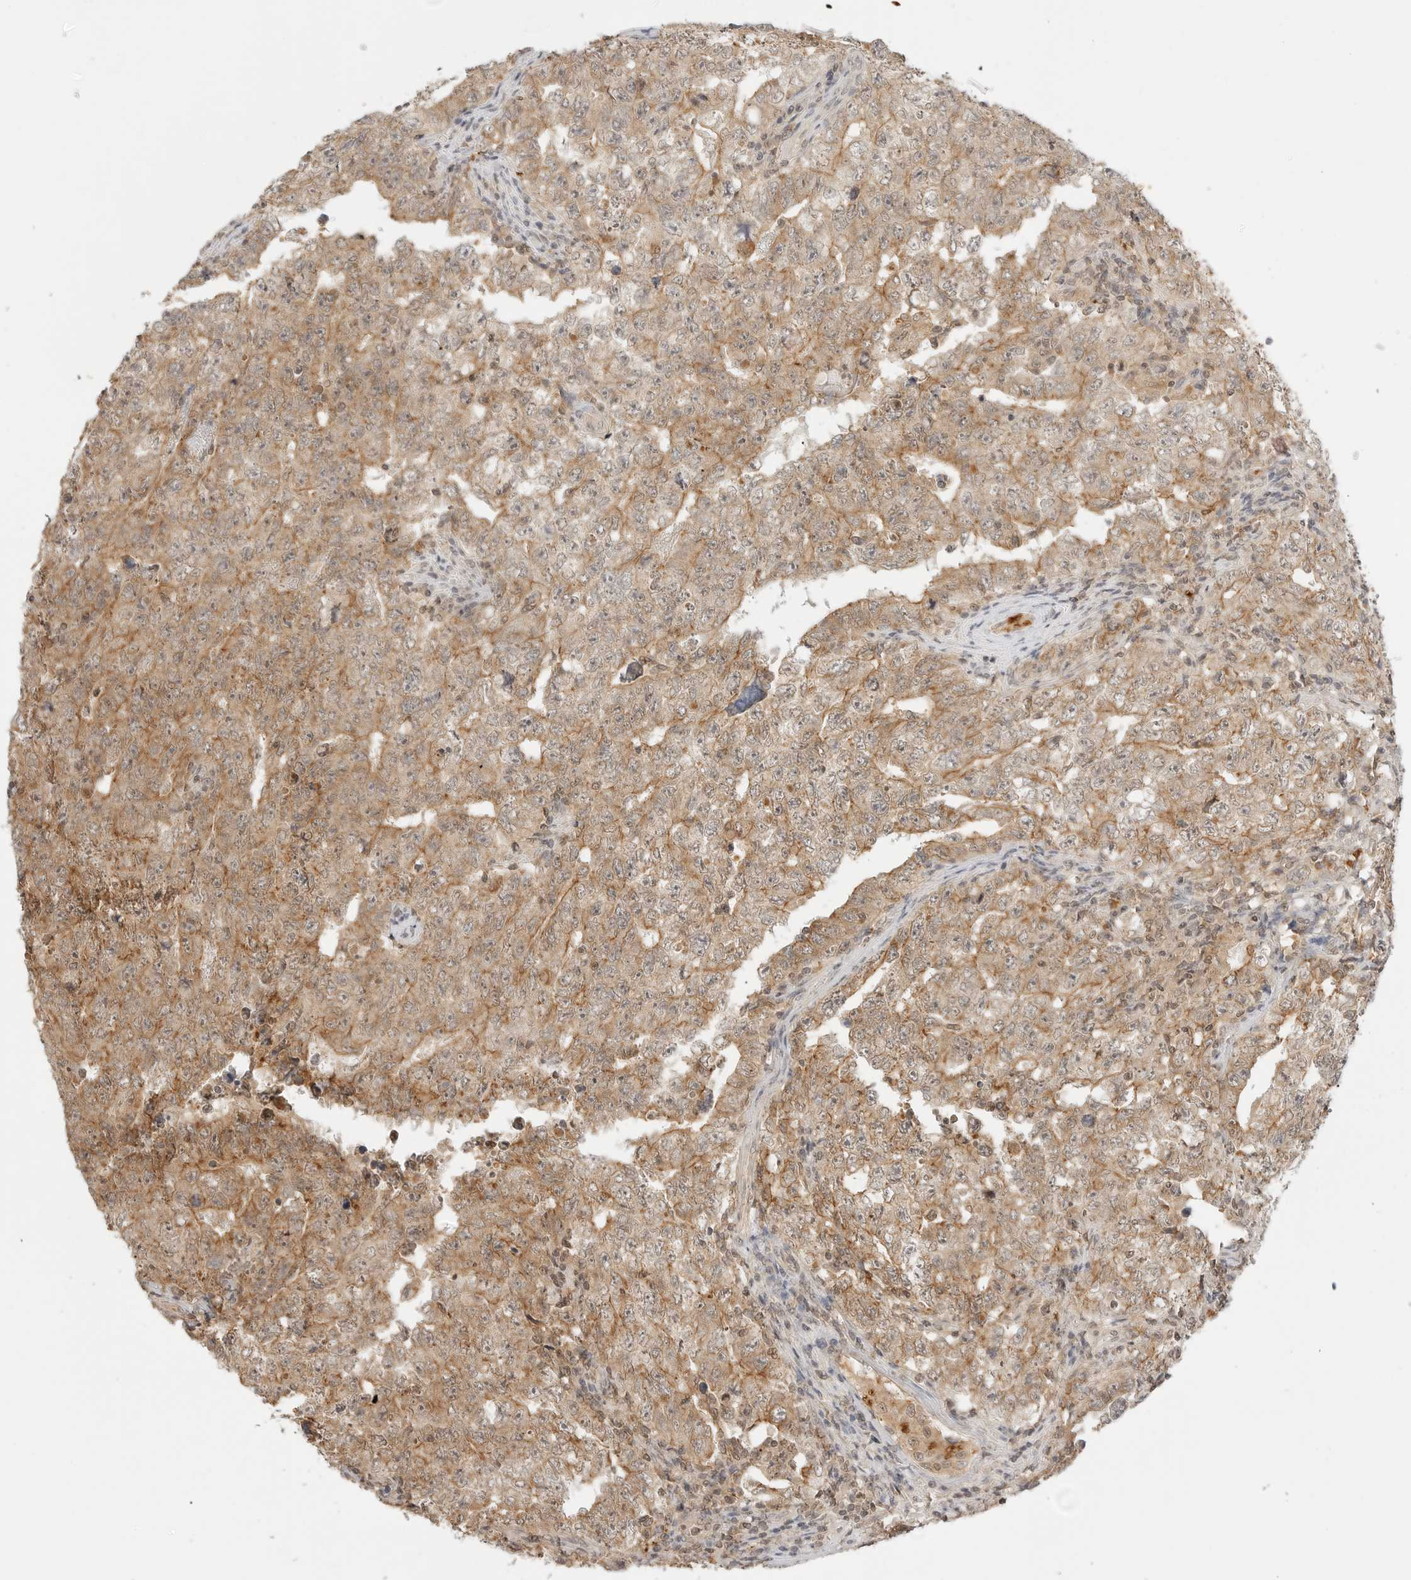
{"staining": {"intensity": "moderate", "quantity": ">75%", "location": "cytoplasmic/membranous"}, "tissue": "testis cancer", "cell_type": "Tumor cells", "image_type": "cancer", "snomed": [{"axis": "morphology", "description": "Carcinoma, Embryonal, NOS"}, {"axis": "topography", "description": "Testis"}], "caption": "IHC of human testis cancer (embryonal carcinoma) displays medium levels of moderate cytoplasmic/membranous expression in about >75% of tumor cells.", "gene": "EPHA1", "patient": {"sex": "male", "age": 26}}